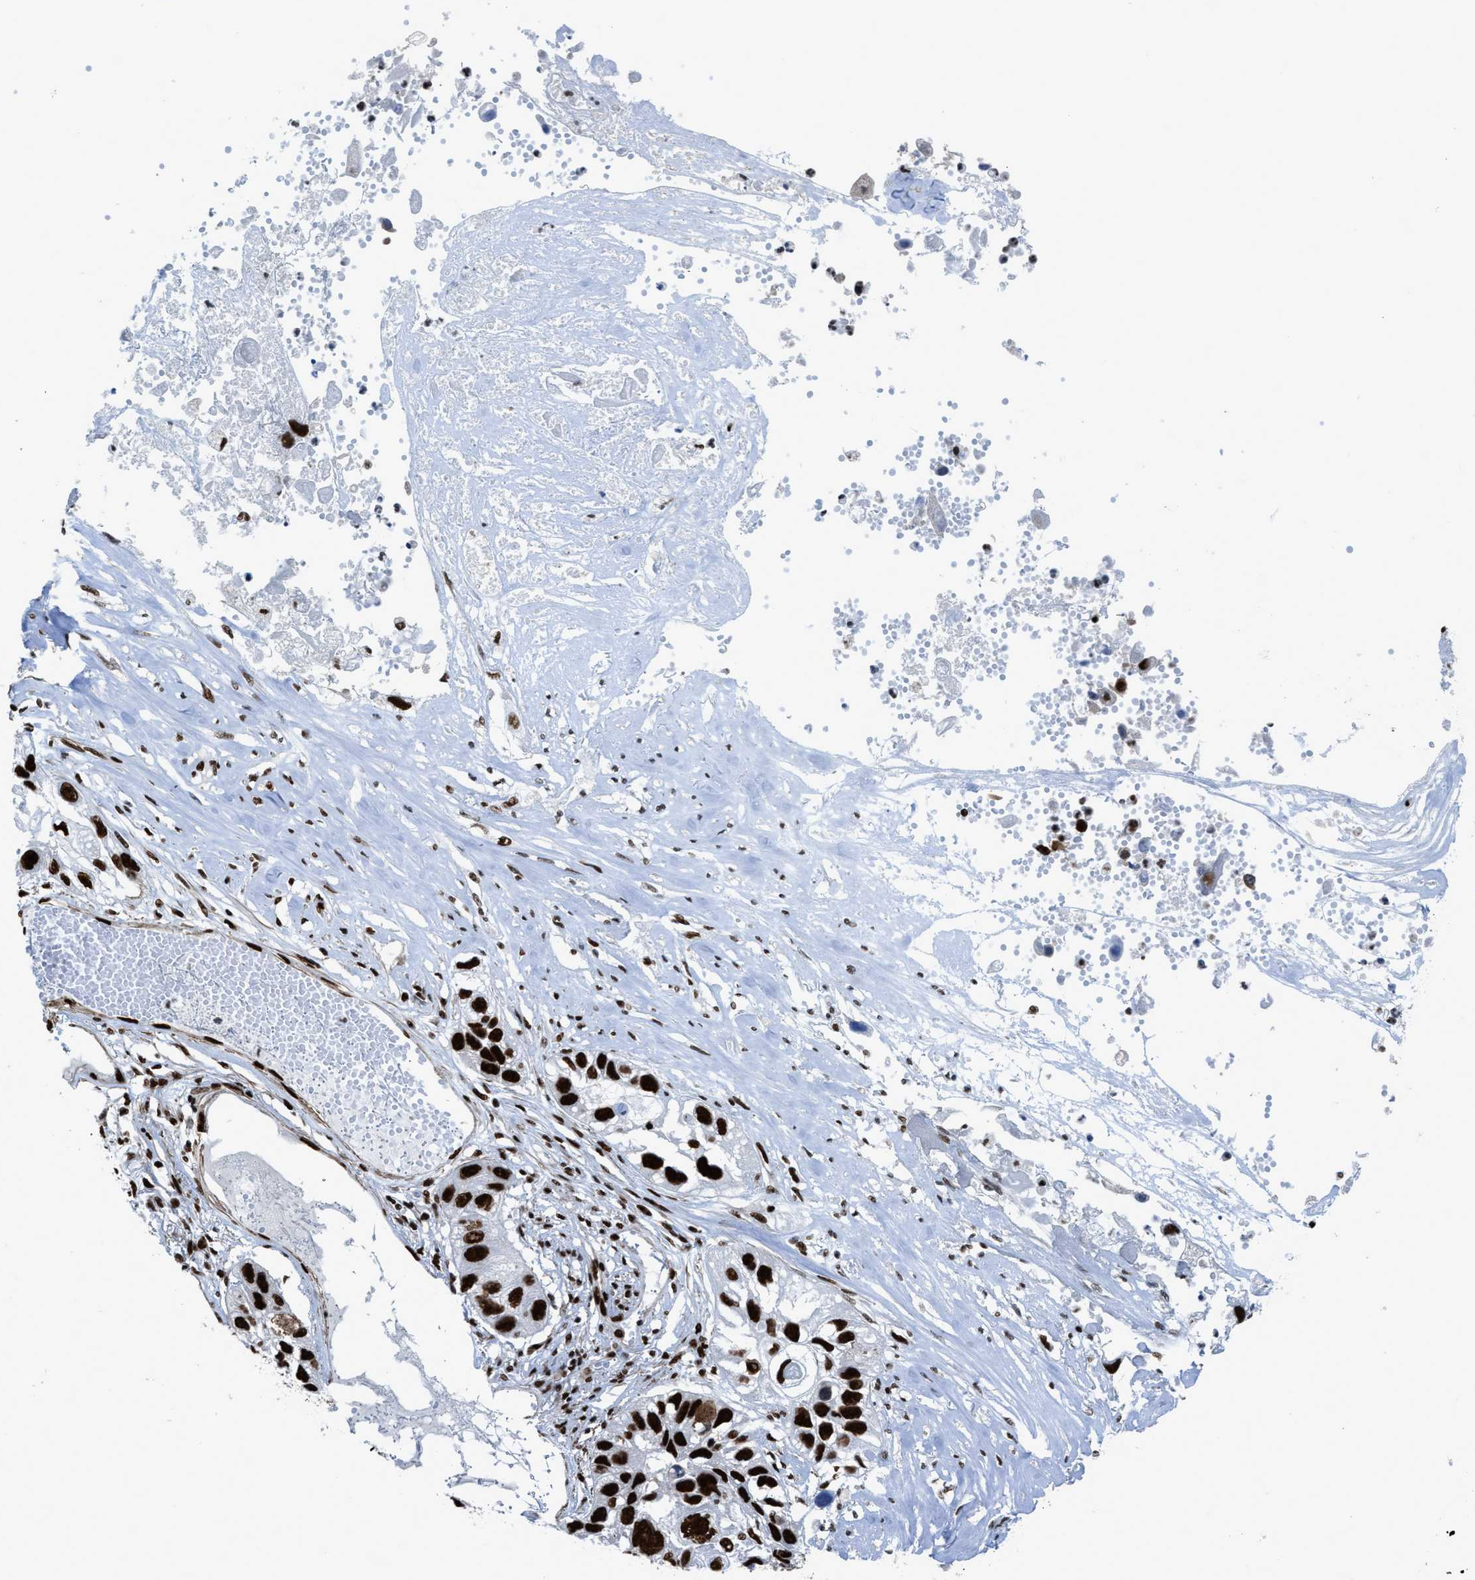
{"staining": {"intensity": "strong", "quantity": ">75%", "location": "nuclear"}, "tissue": "lung cancer", "cell_type": "Tumor cells", "image_type": "cancer", "snomed": [{"axis": "morphology", "description": "Squamous cell carcinoma, NOS"}, {"axis": "topography", "description": "Lung"}], "caption": "Lung cancer stained with a protein marker demonstrates strong staining in tumor cells.", "gene": "ZNF207", "patient": {"sex": "male", "age": 71}}